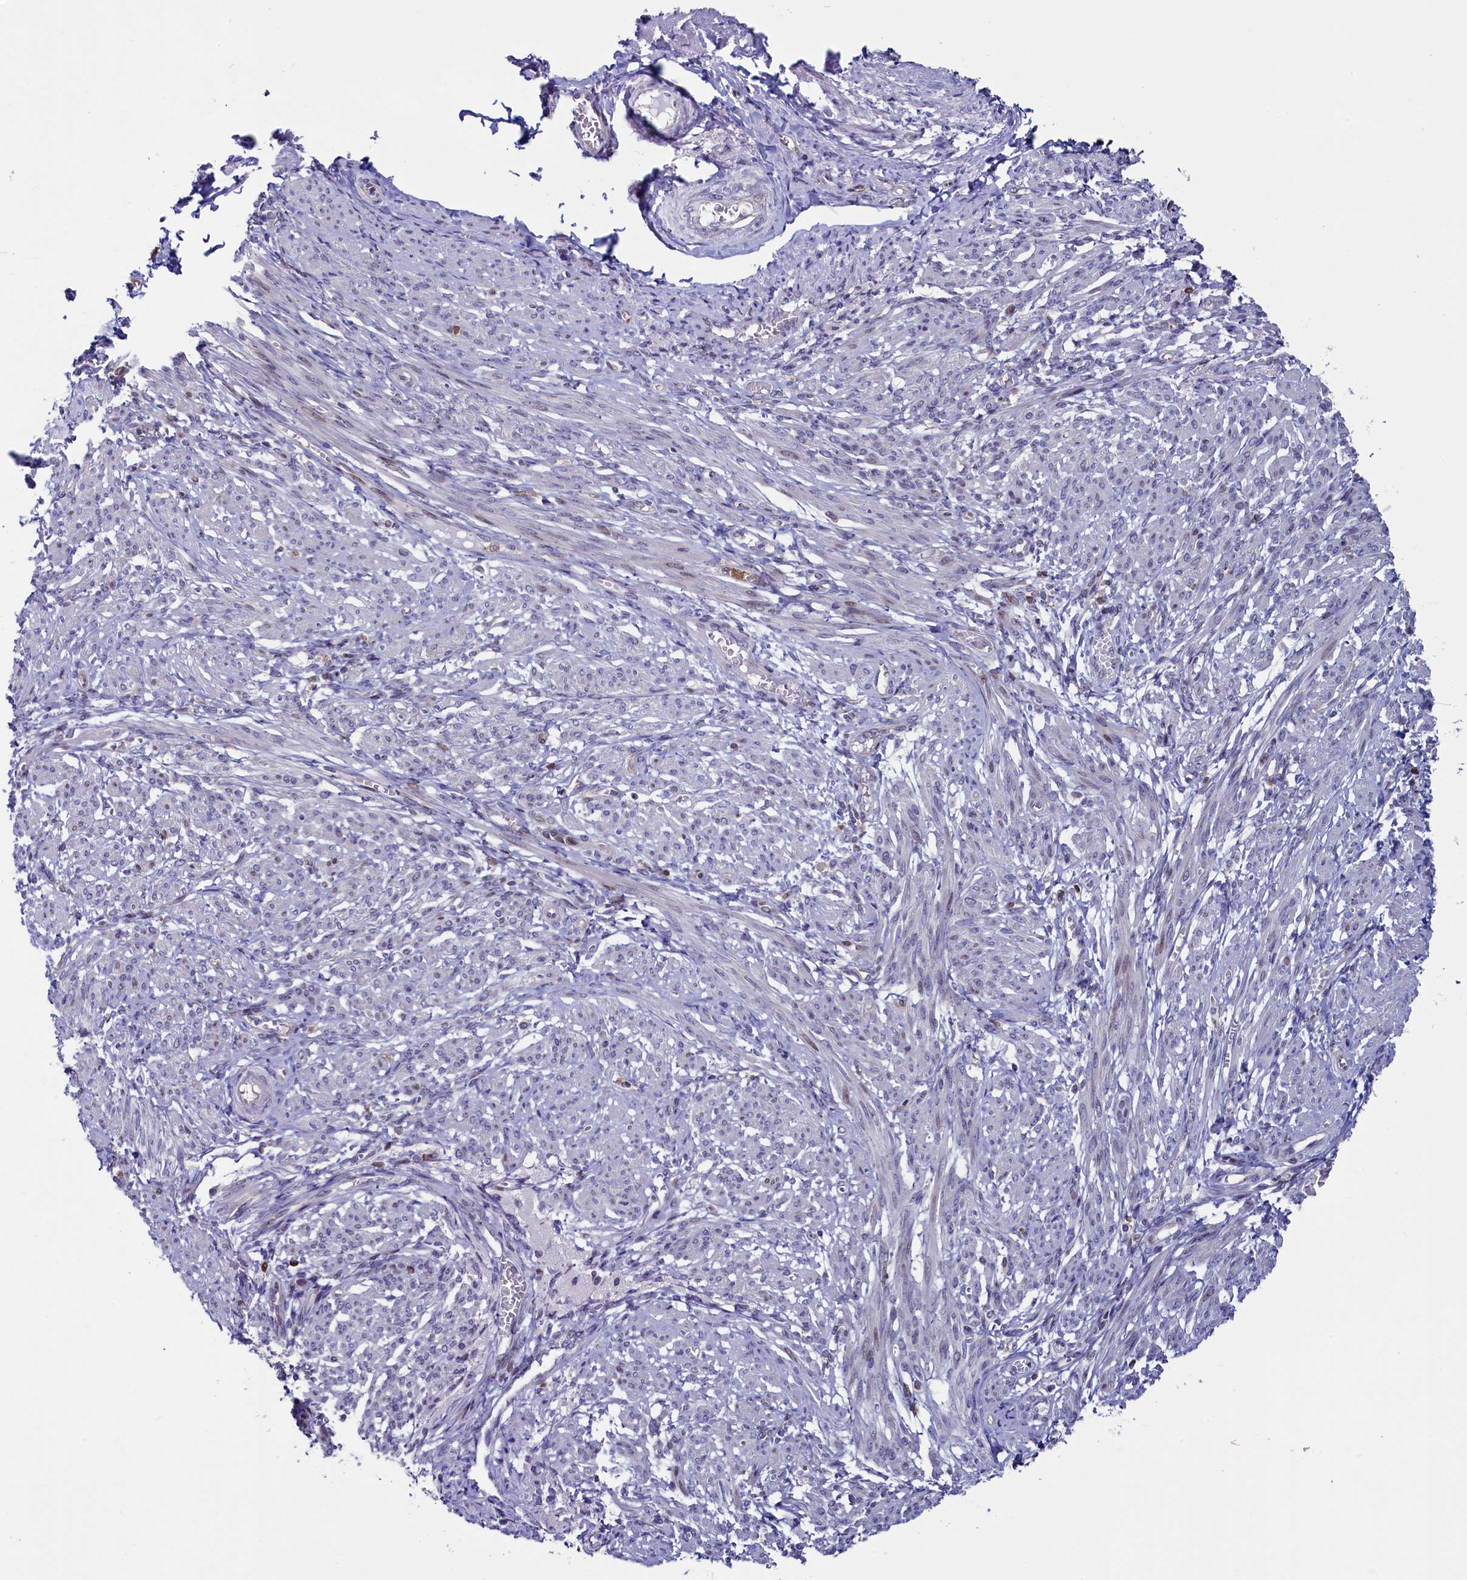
{"staining": {"intensity": "negative", "quantity": "none", "location": "none"}, "tissue": "smooth muscle", "cell_type": "Smooth muscle cells", "image_type": "normal", "snomed": [{"axis": "morphology", "description": "Normal tissue, NOS"}, {"axis": "topography", "description": "Smooth muscle"}], "caption": "This image is of normal smooth muscle stained with immunohistochemistry to label a protein in brown with the nuclei are counter-stained blue. There is no expression in smooth muscle cells.", "gene": "CIAPIN1", "patient": {"sex": "female", "age": 39}}